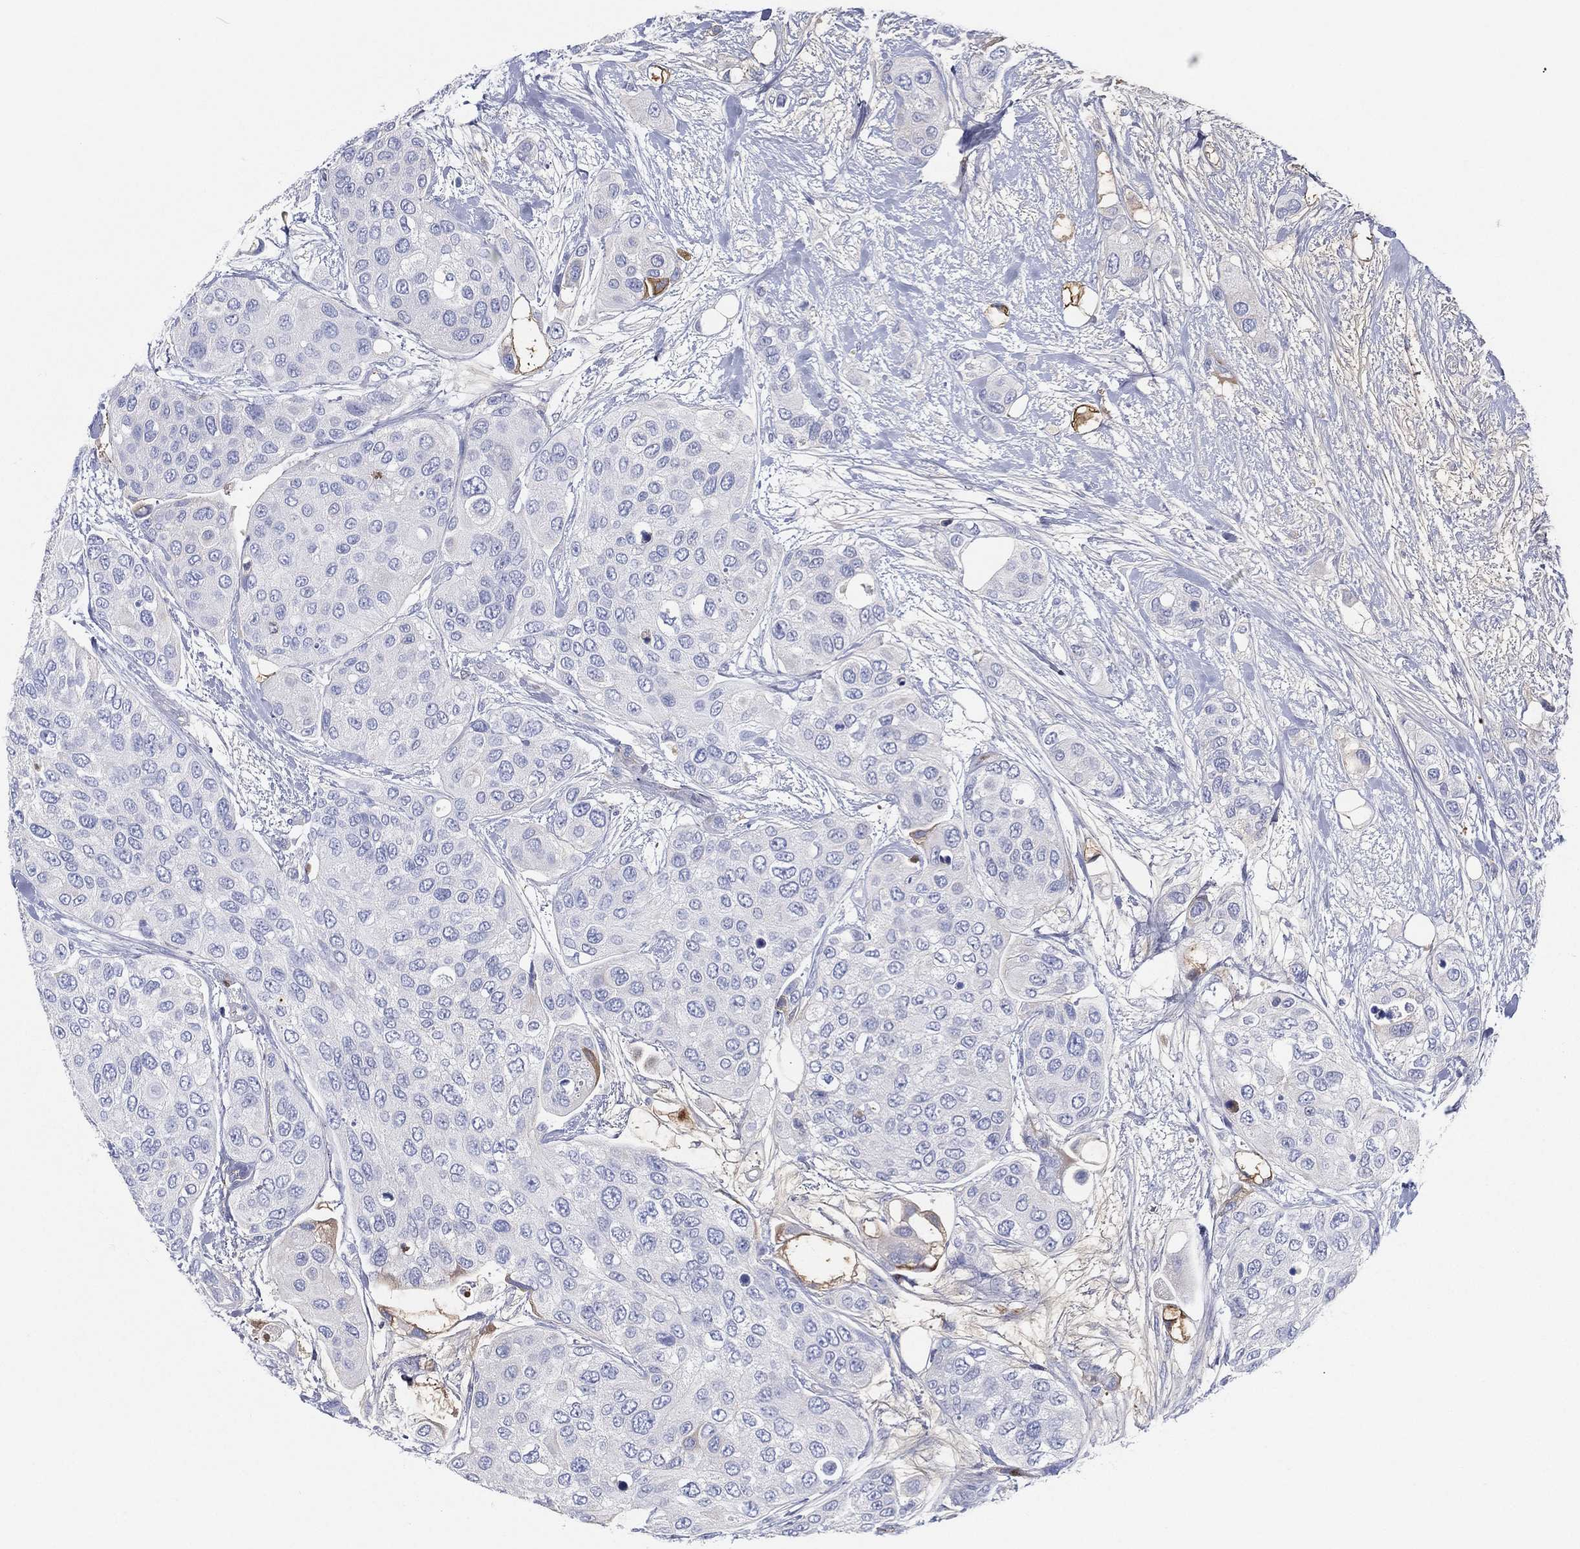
{"staining": {"intensity": "moderate", "quantity": "<25%", "location": "cytoplasmic/membranous"}, "tissue": "urothelial cancer", "cell_type": "Tumor cells", "image_type": "cancer", "snomed": [{"axis": "morphology", "description": "Urothelial carcinoma, High grade"}, {"axis": "topography", "description": "Urinary bladder"}], "caption": "The histopathology image demonstrates immunohistochemical staining of urothelial carcinoma (high-grade). There is moderate cytoplasmic/membranous expression is identified in about <25% of tumor cells. Nuclei are stained in blue.", "gene": "IFNB1", "patient": {"sex": "male", "age": 77}}